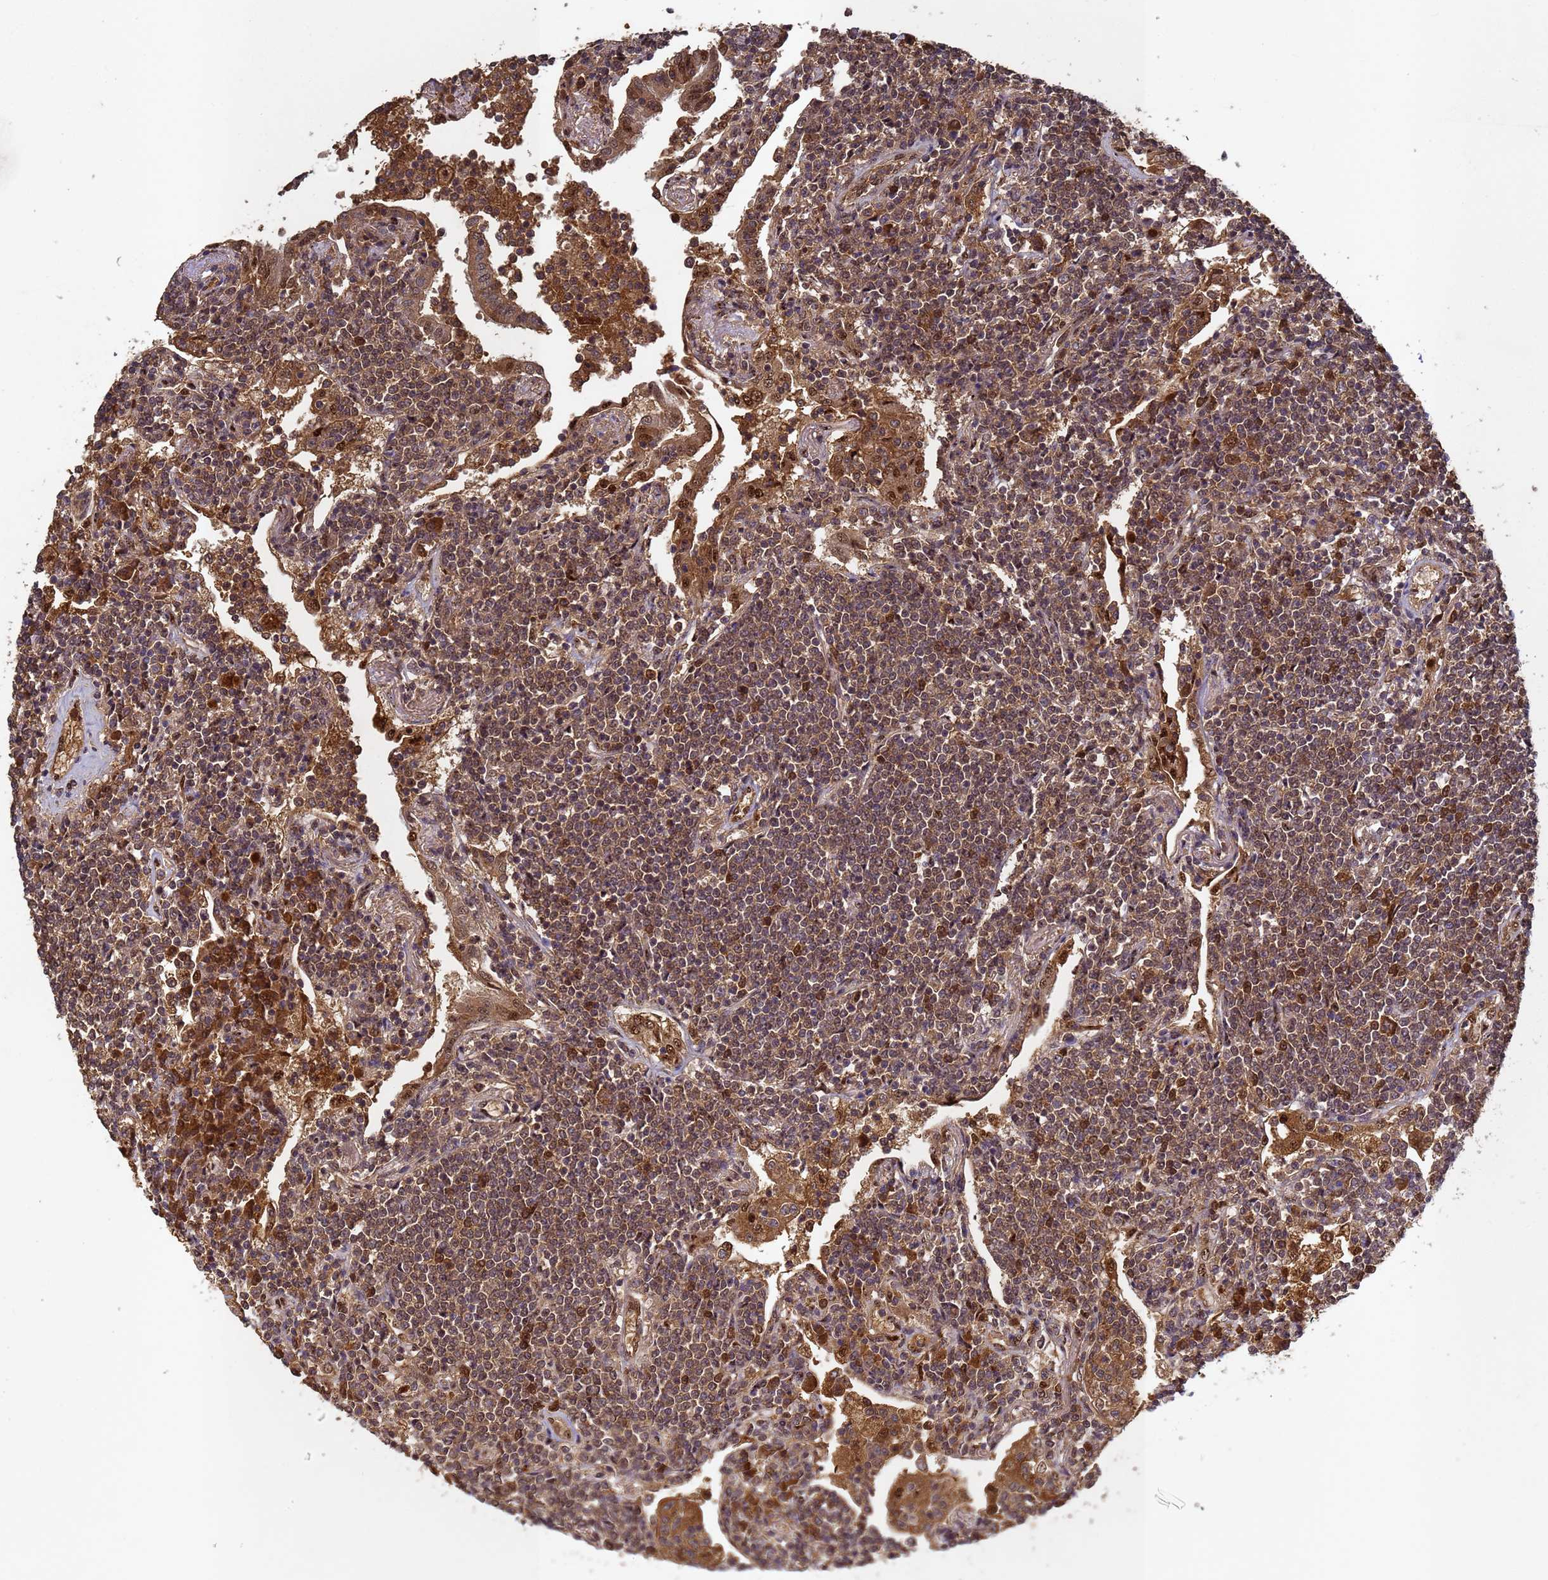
{"staining": {"intensity": "weak", "quantity": ">75%", "location": "cytoplasmic/membranous"}, "tissue": "lymphoma", "cell_type": "Tumor cells", "image_type": "cancer", "snomed": [{"axis": "morphology", "description": "Malignant lymphoma, non-Hodgkin's type, Low grade"}, {"axis": "topography", "description": "Lung"}], "caption": "A low amount of weak cytoplasmic/membranous staining is present in approximately >75% of tumor cells in lymphoma tissue.", "gene": "SECISBP2", "patient": {"sex": "female", "age": 71}}